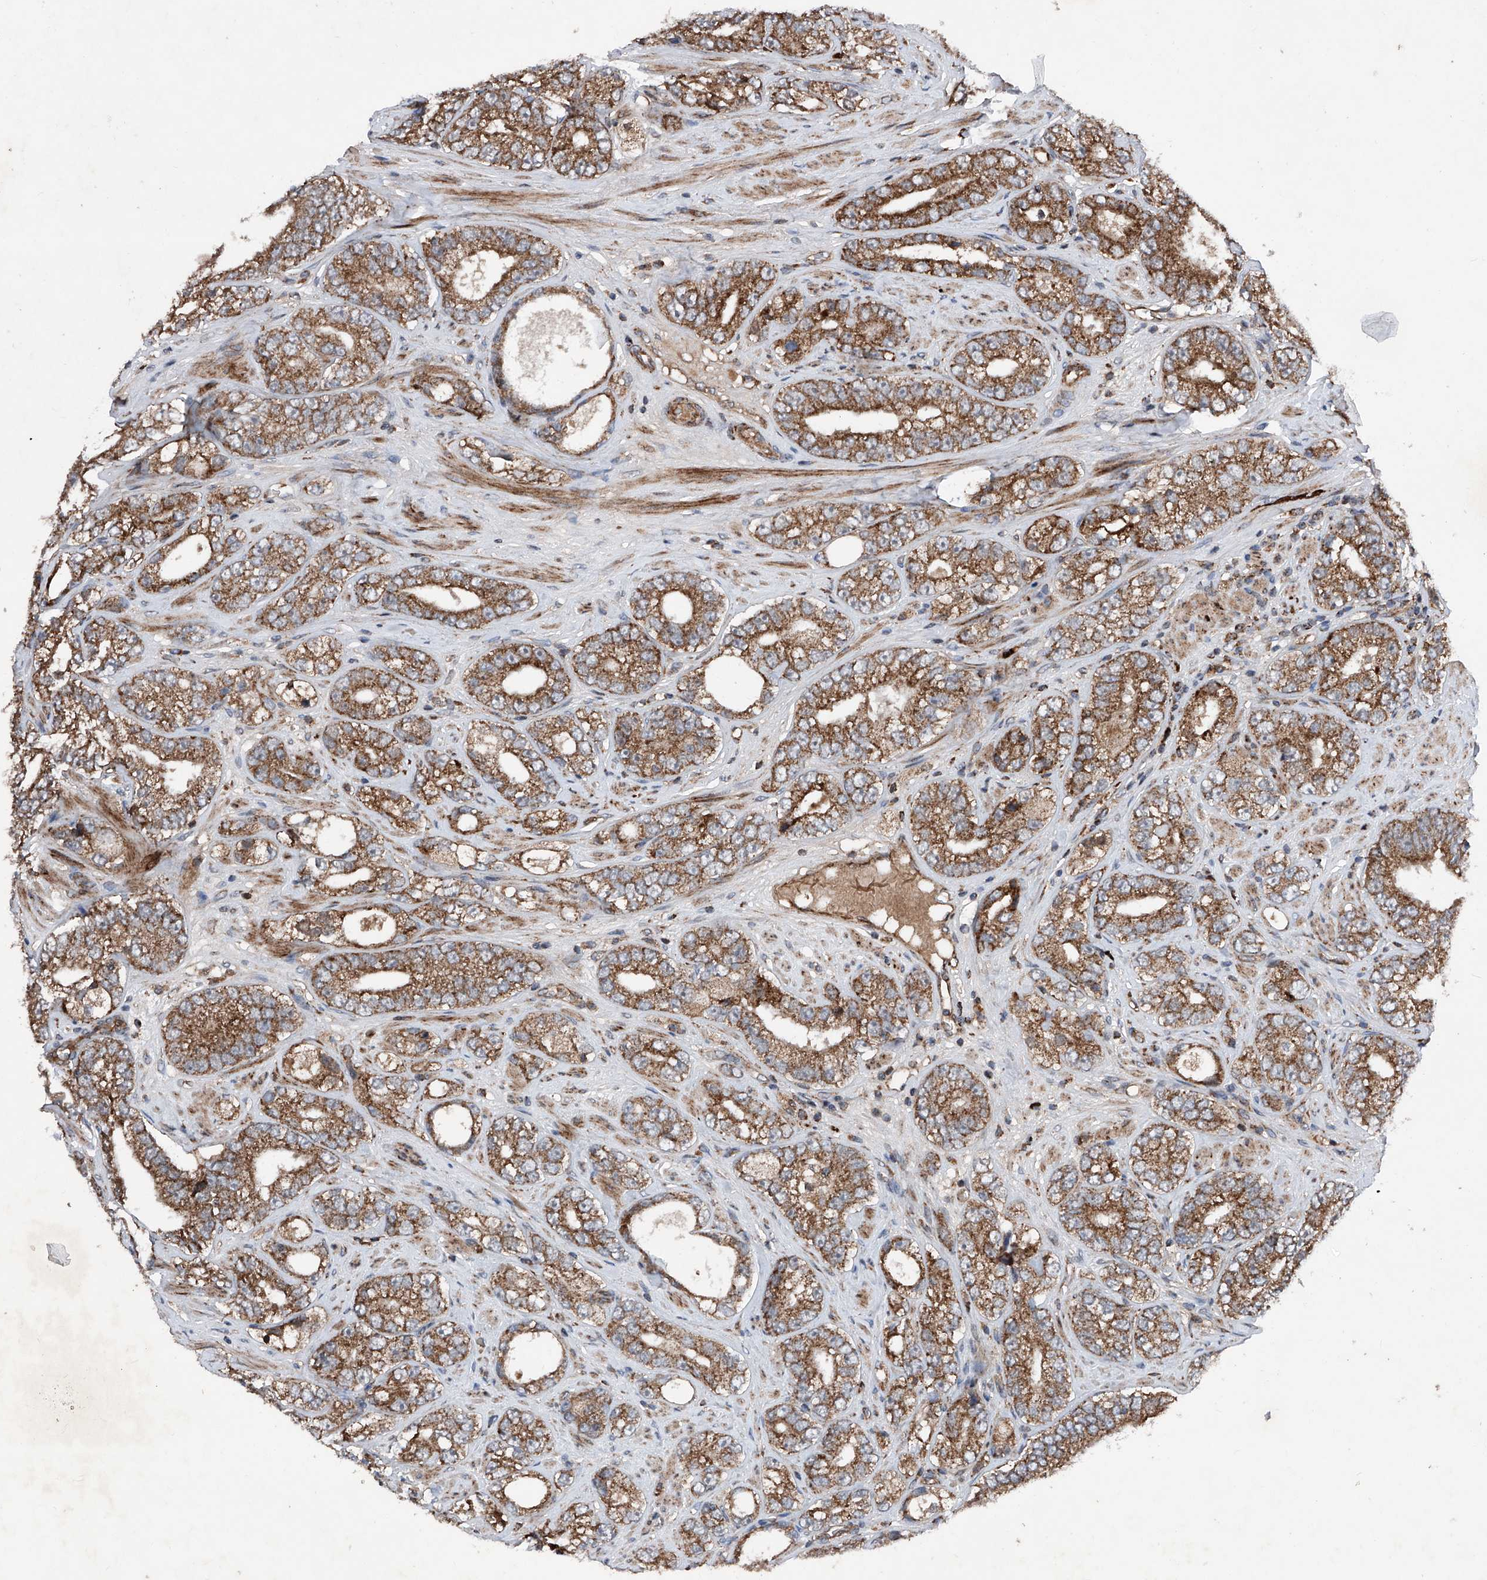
{"staining": {"intensity": "moderate", "quantity": ">75%", "location": "cytoplasmic/membranous"}, "tissue": "prostate cancer", "cell_type": "Tumor cells", "image_type": "cancer", "snomed": [{"axis": "morphology", "description": "Adenocarcinoma, High grade"}, {"axis": "topography", "description": "Prostate"}], "caption": "About >75% of tumor cells in human prostate adenocarcinoma (high-grade) display moderate cytoplasmic/membranous protein positivity as visualized by brown immunohistochemical staining.", "gene": "DAD1", "patient": {"sex": "male", "age": 56}}